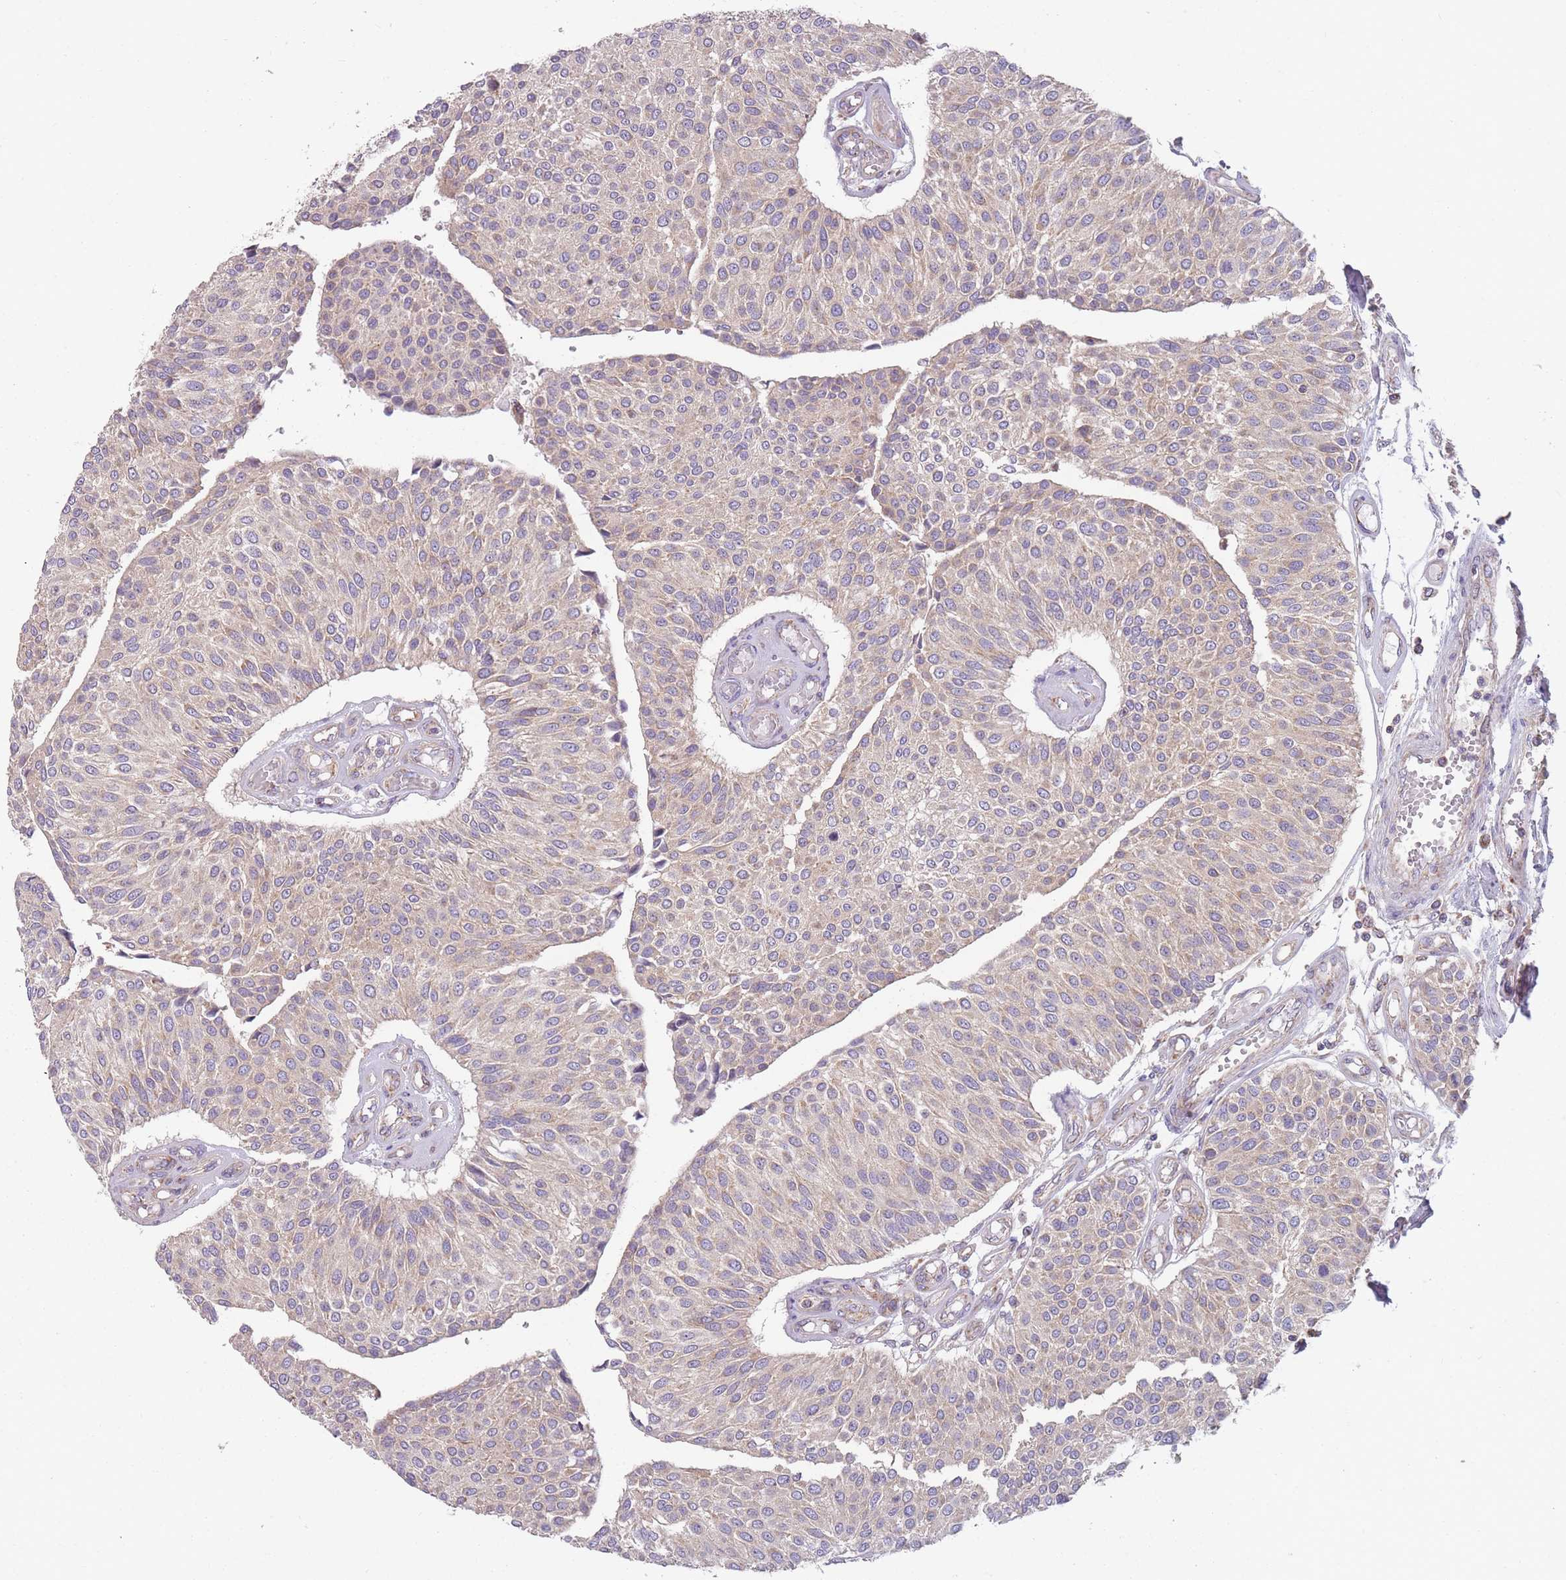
{"staining": {"intensity": "weak", "quantity": "25%-75%", "location": "cytoplasmic/membranous"}, "tissue": "urothelial cancer", "cell_type": "Tumor cells", "image_type": "cancer", "snomed": [{"axis": "morphology", "description": "Urothelial carcinoma, NOS"}, {"axis": "topography", "description": "Urinary bladder"}], "caption": "IHC of human urothelial cancer demonstrates low levels of weak cytoplasmic/membranous staining in about 25%-75% of tumor cells. The staining is performed using DAB brown chromogen to label protein expression. The nuclei are counter-stained blue using hematoxylin.", "gene": "NDUFA9", "patient": {"sex": "male", "age": 55}}